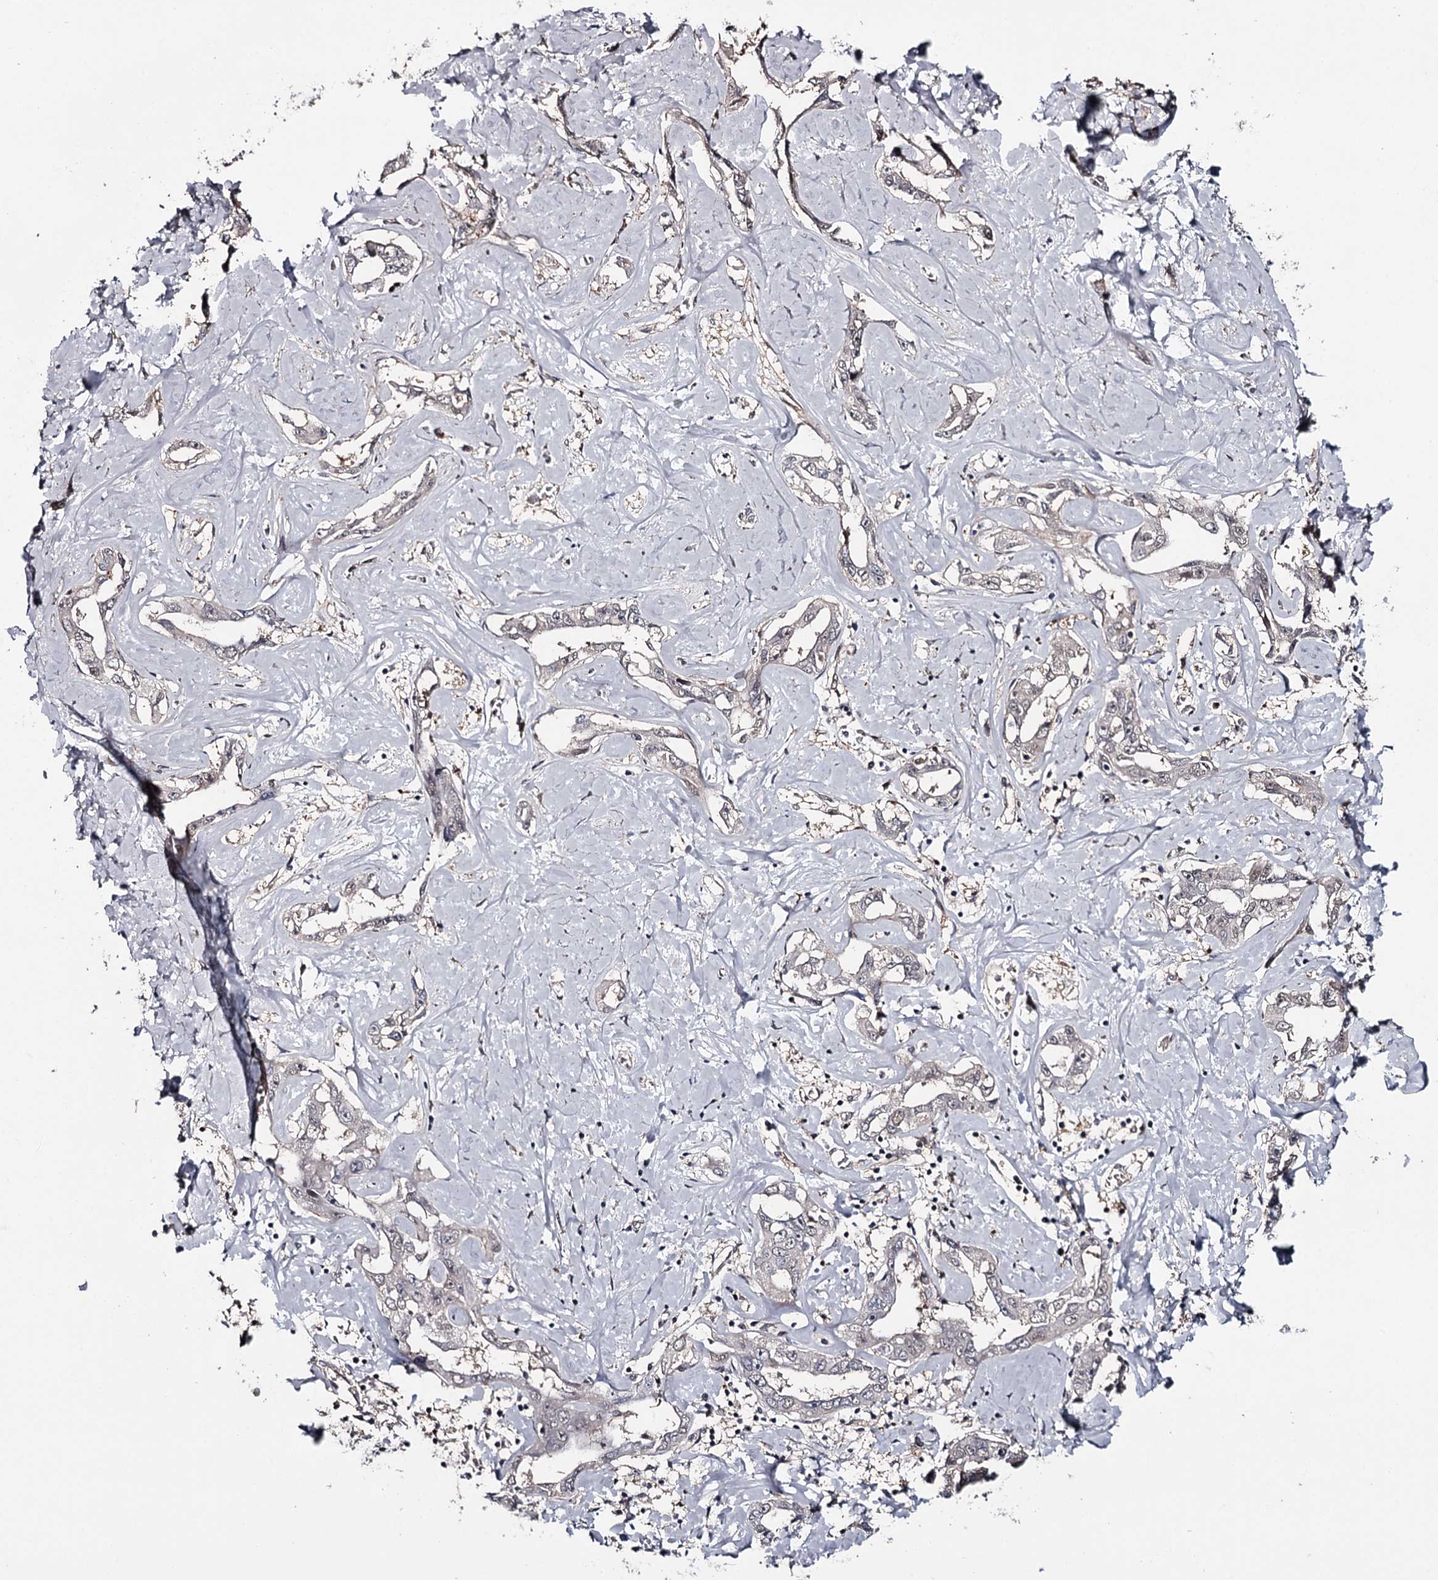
{"staining": {"intensity": "negative", "quantity": "none", "location": "none"}, "tissue": "liver cancer", "cell_type": "Tumor cells", "image_type": "cancer", "snomed": [{"axis": "morphology", "description": "Cholangiocarcinoma"}, {"axis": "topography", "description": "Liver"}], "caption": "A photomicrograph of cholangiocarcinoma (liver) stained for a protein shows no brown staining in tumor cells.", "gene": "GTSF1", "patient": {"sex": "male", "age": 59}}